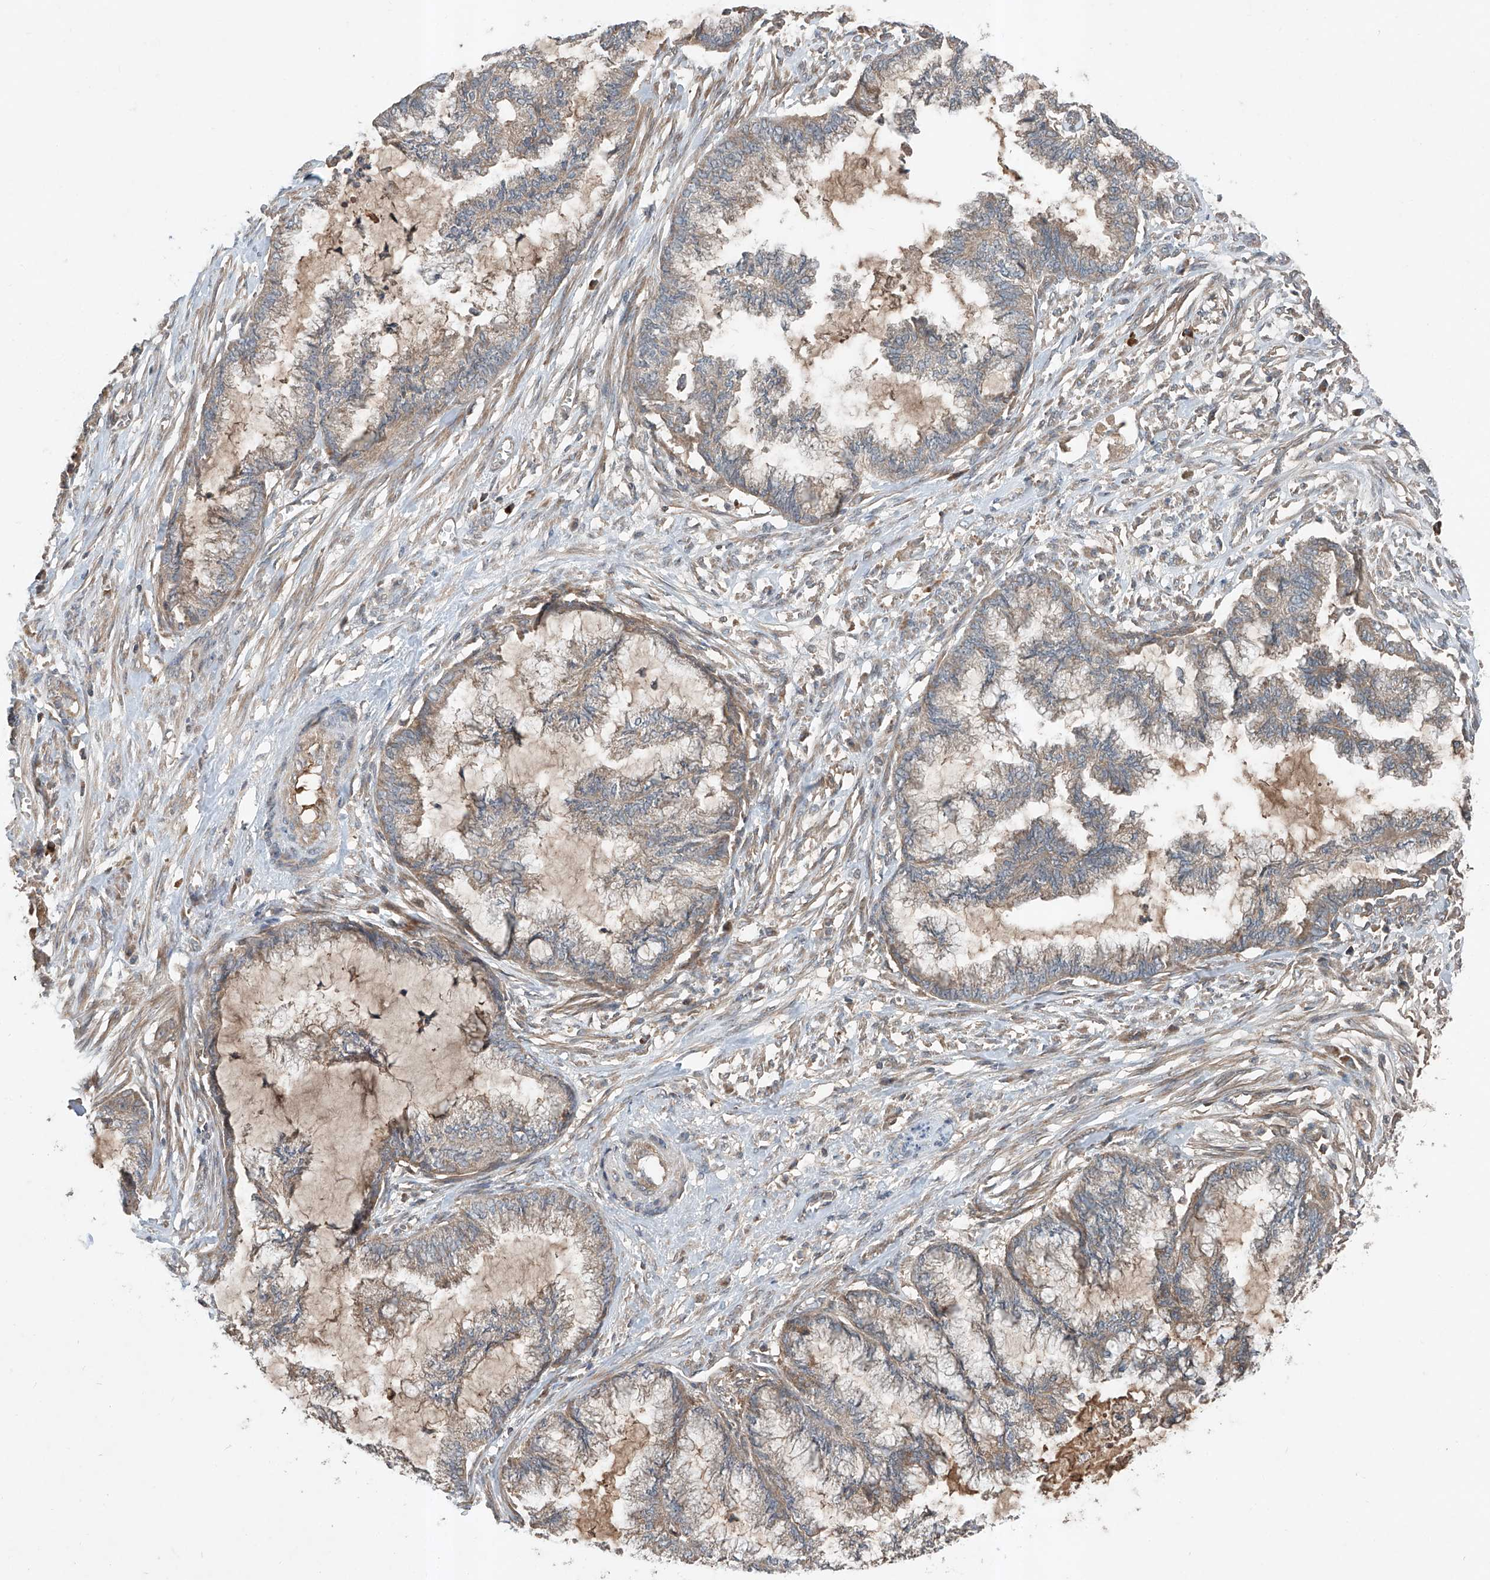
{"staining": {"intensity": "weak", "quantity": "25%-75%", "location": "cytoplasmic/membranous"}, "tissue": "endometrial cancer", "cell_type": "Tumor cells", "image_type": "cancer", "snomed": [{"axis": "morphology", "description": "Adenocarcinoma, NOS"}, {"axis": "topography", "description": "Endometrium"}], "caption": "Adenocarcinoma (endometrial) was stained to show a protein in brown. There is low levels of weak cytoplasmic/membranous staining in approximately 25%-75% of tumor cells.", "gene": "ADAM23", "patient": {"sex": "female", "age": 86}}